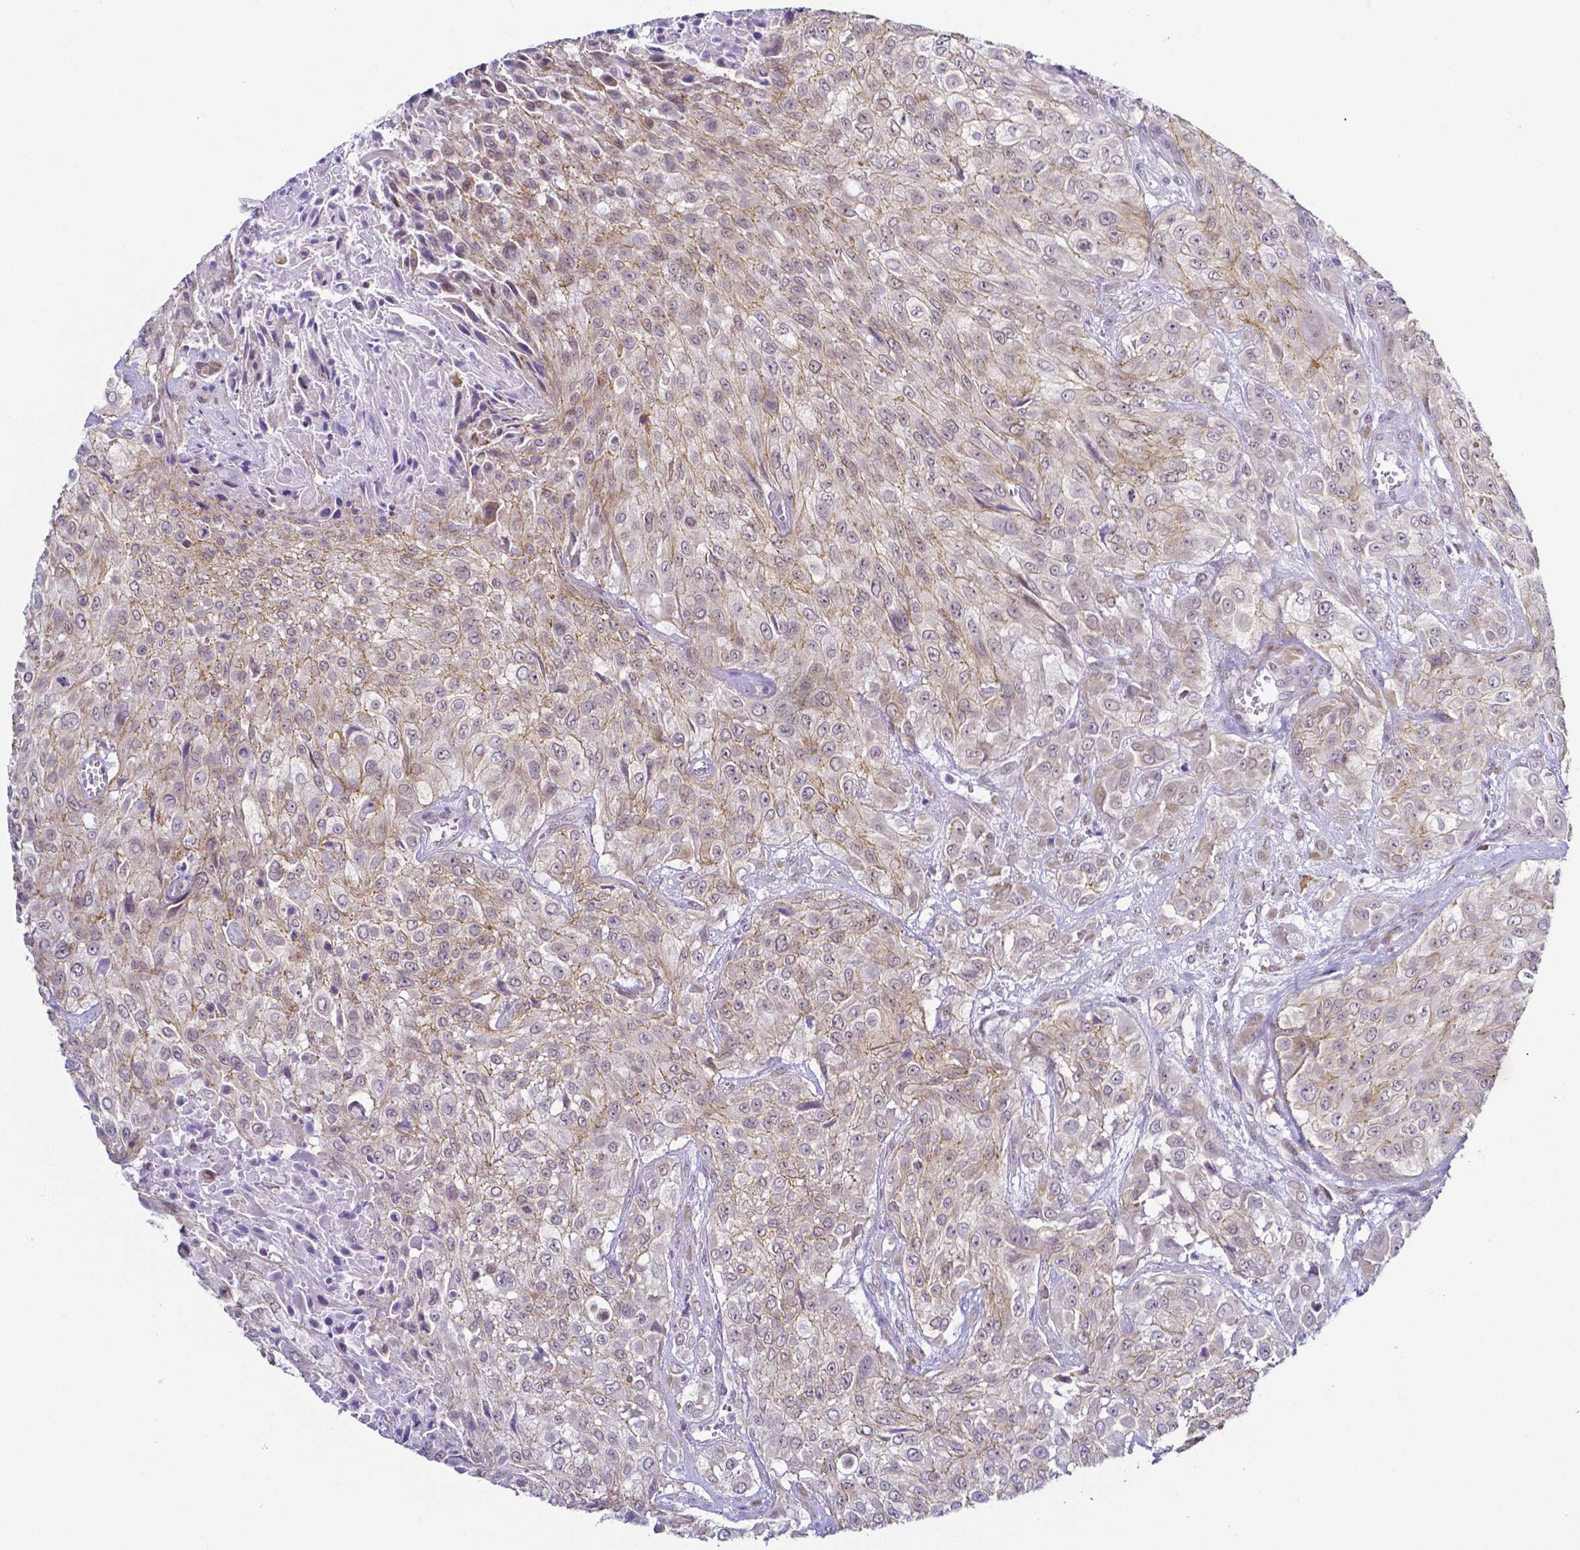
{"staining": {"intensity": "weak", "quantity": ">75%", "location": "cytoplasmic/membranous,nuclear"}, "tissue": "urothelial cancer", "cell_type": "Tumor cells", "image_type": "cancer", "snomed": [{"axis": "morphology", "description": "Urothelial carcinoma, High grade"}, {"axis": "topography", "description": "Urinary bladder"}], "caption": "Urothelial carcinoma (high-grade) stained for a protein (brown) shows weak cytoplasmic/membranous and nuclear positive staining in about >75% of tumor cells.", "gene": "FAM83G", "patient": {"sex": "male", "age": 57}}